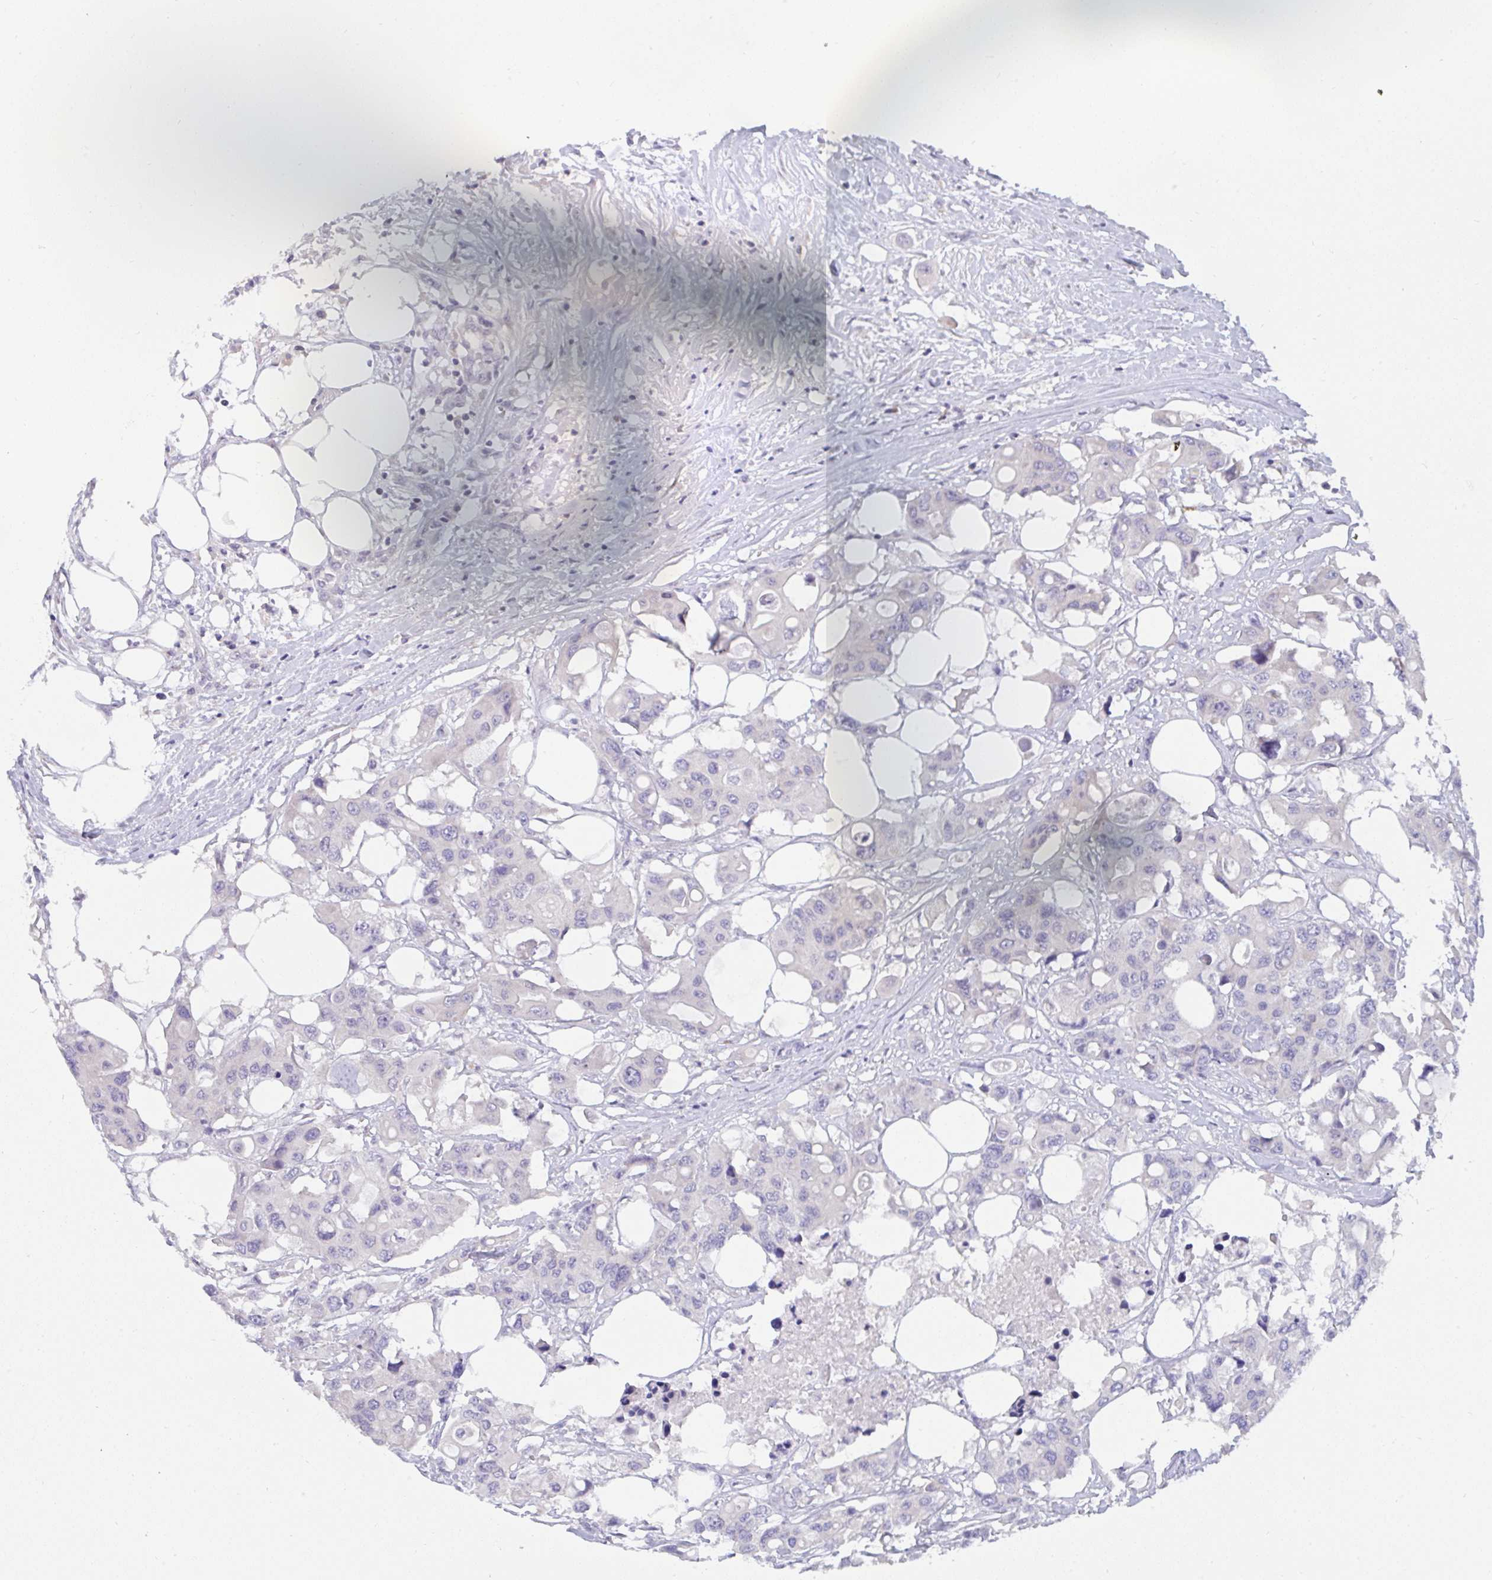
{"staining": {"intensity": "negative", "quantity": "none", "location": "none"}, "tissue": "colorectal cancer", "cell_type": "Tumor cells", "image_type": "cancer", "snomed": [{"axis": "morphology", "description": "Adenocarcinoma, NOS"}, {"axis": "topography", "description": "Colon"}], "caption": "Immunohistochemical staining of colorectal cancer reveals no significant positivity in tumor cells.", "gene": "TMEM41A", "patient": {"sex": "male", "age": 77}}